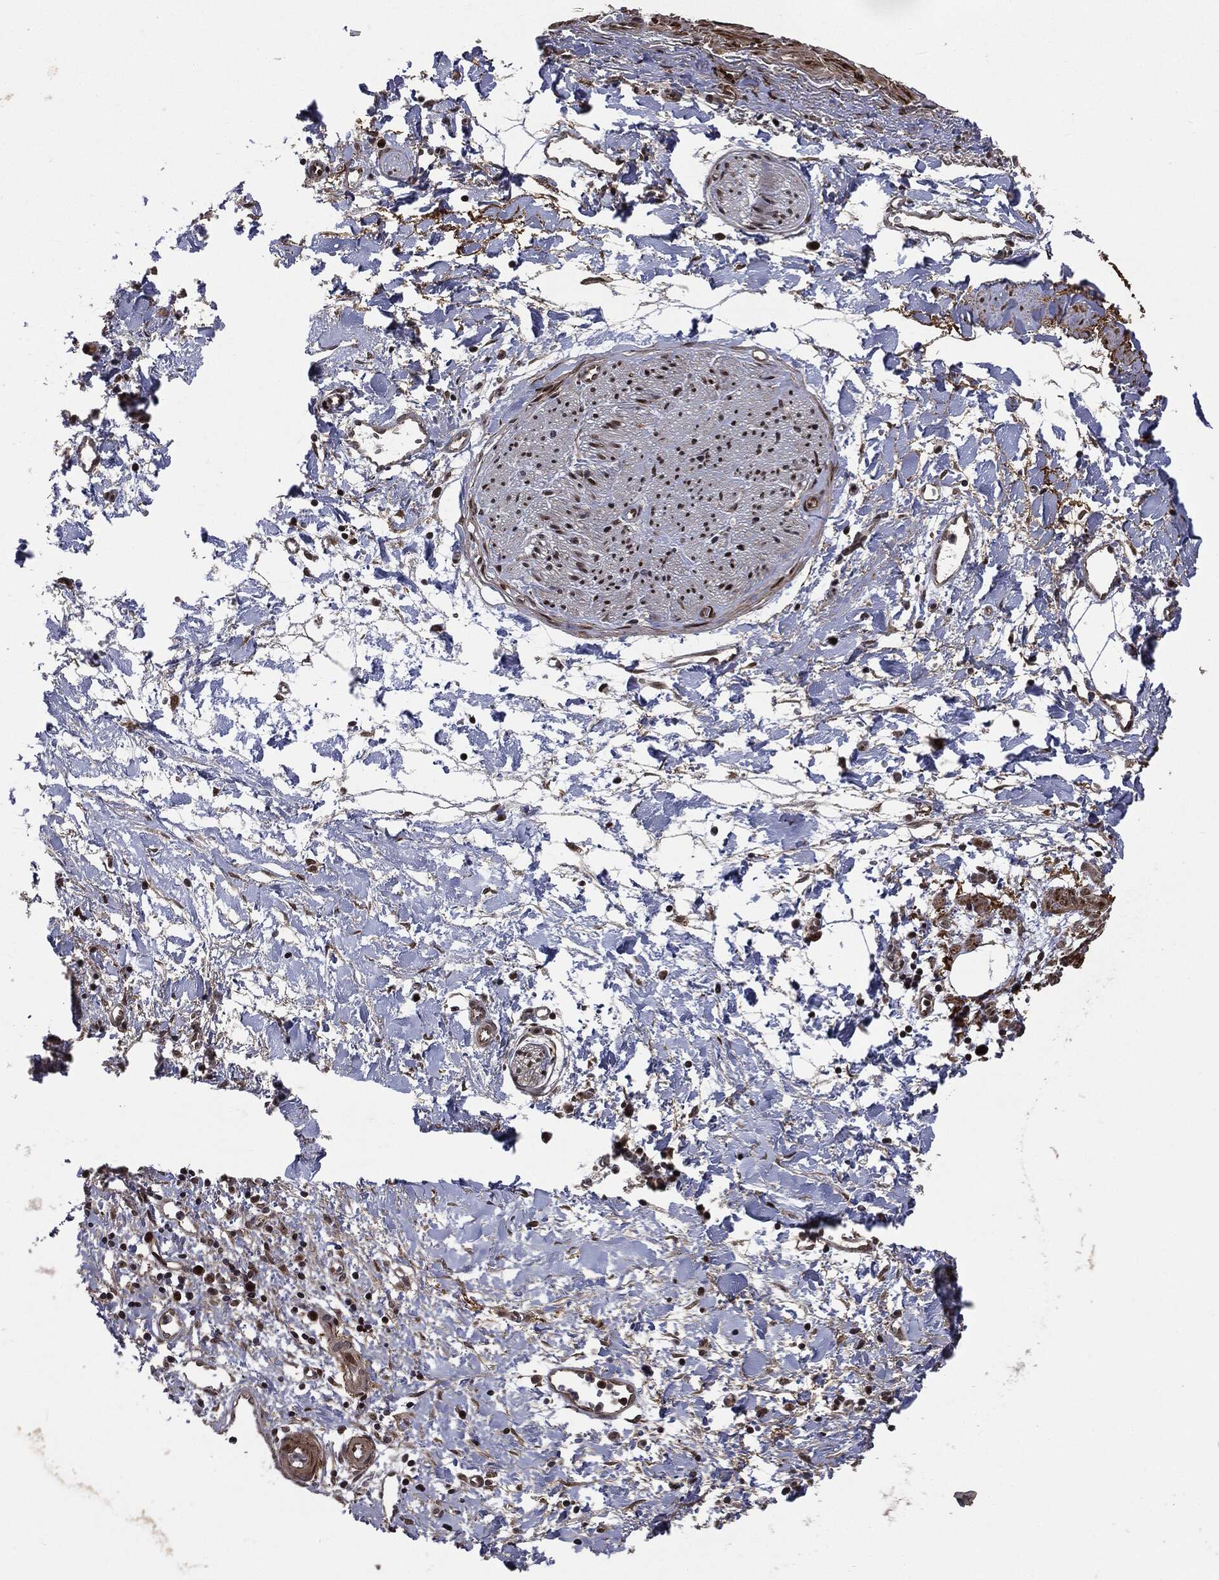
{"staining": {"intensity": "strong", "quantity": ">75%", "location": "nuclear"}, "tissue": "adipose tissue", "cell_type": "Adipocytes", "image_type": "normal", "snomed": [{"axis": "morphology", "description": "Normal tissue, NOS"}, {"axis": "morphology", "description": "Adenocarcinoma, NOS"}, {"axis": "topography", "description": "Pancreas"}, {"axis": "topography", "description": "Peripheral nerve tissue"}], "caption": "Strong nuclear staining for a protein is appreciated in approximately >75% of adipocytes of benign adipose tissue using immunohistochemistry.", "gene": "SMAD4", "patient": {"sex": "male", "age": 61}}